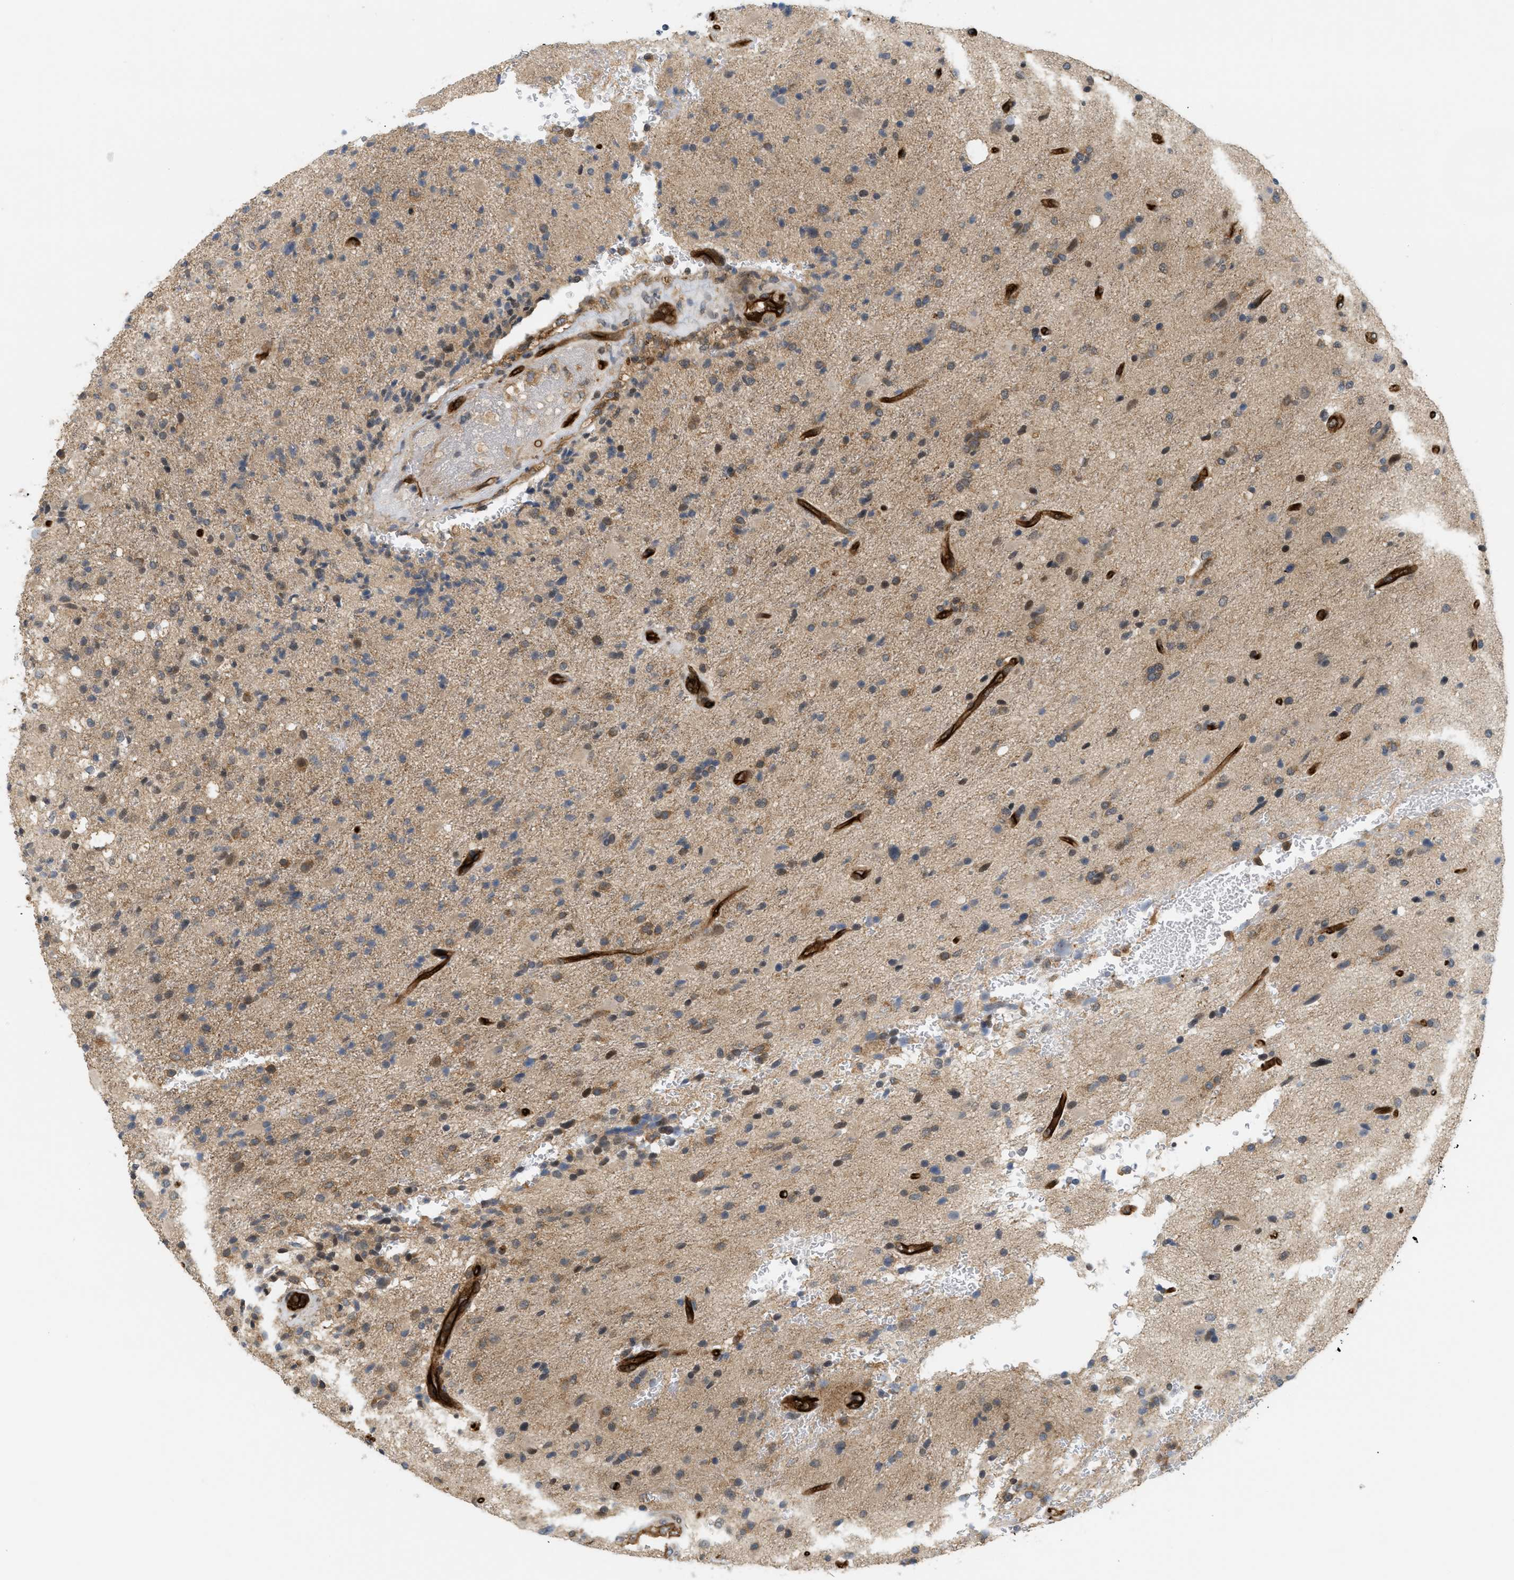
{"staining": {"intensity": "moderate", "quantity": "25%-75%", "location": "cytoplasmic/membranous"}, "tissue": "glioma", "cell_type": "Tumor cells", "image_type": "cancer", "snomed": [{"axis": "morphology", "description": "Glioma, malignant, High grade"}, {"axis": "topography", "description": "Brain"}], "caption": "DAB immunohistochemical staining of malignant high-grade glioma reveals moderate cytoplasmic/membranous protein staining in about 25%-75% of tumor cells.", "gene": "PALMD", "patient": {"sex": "male", "age": 72}}